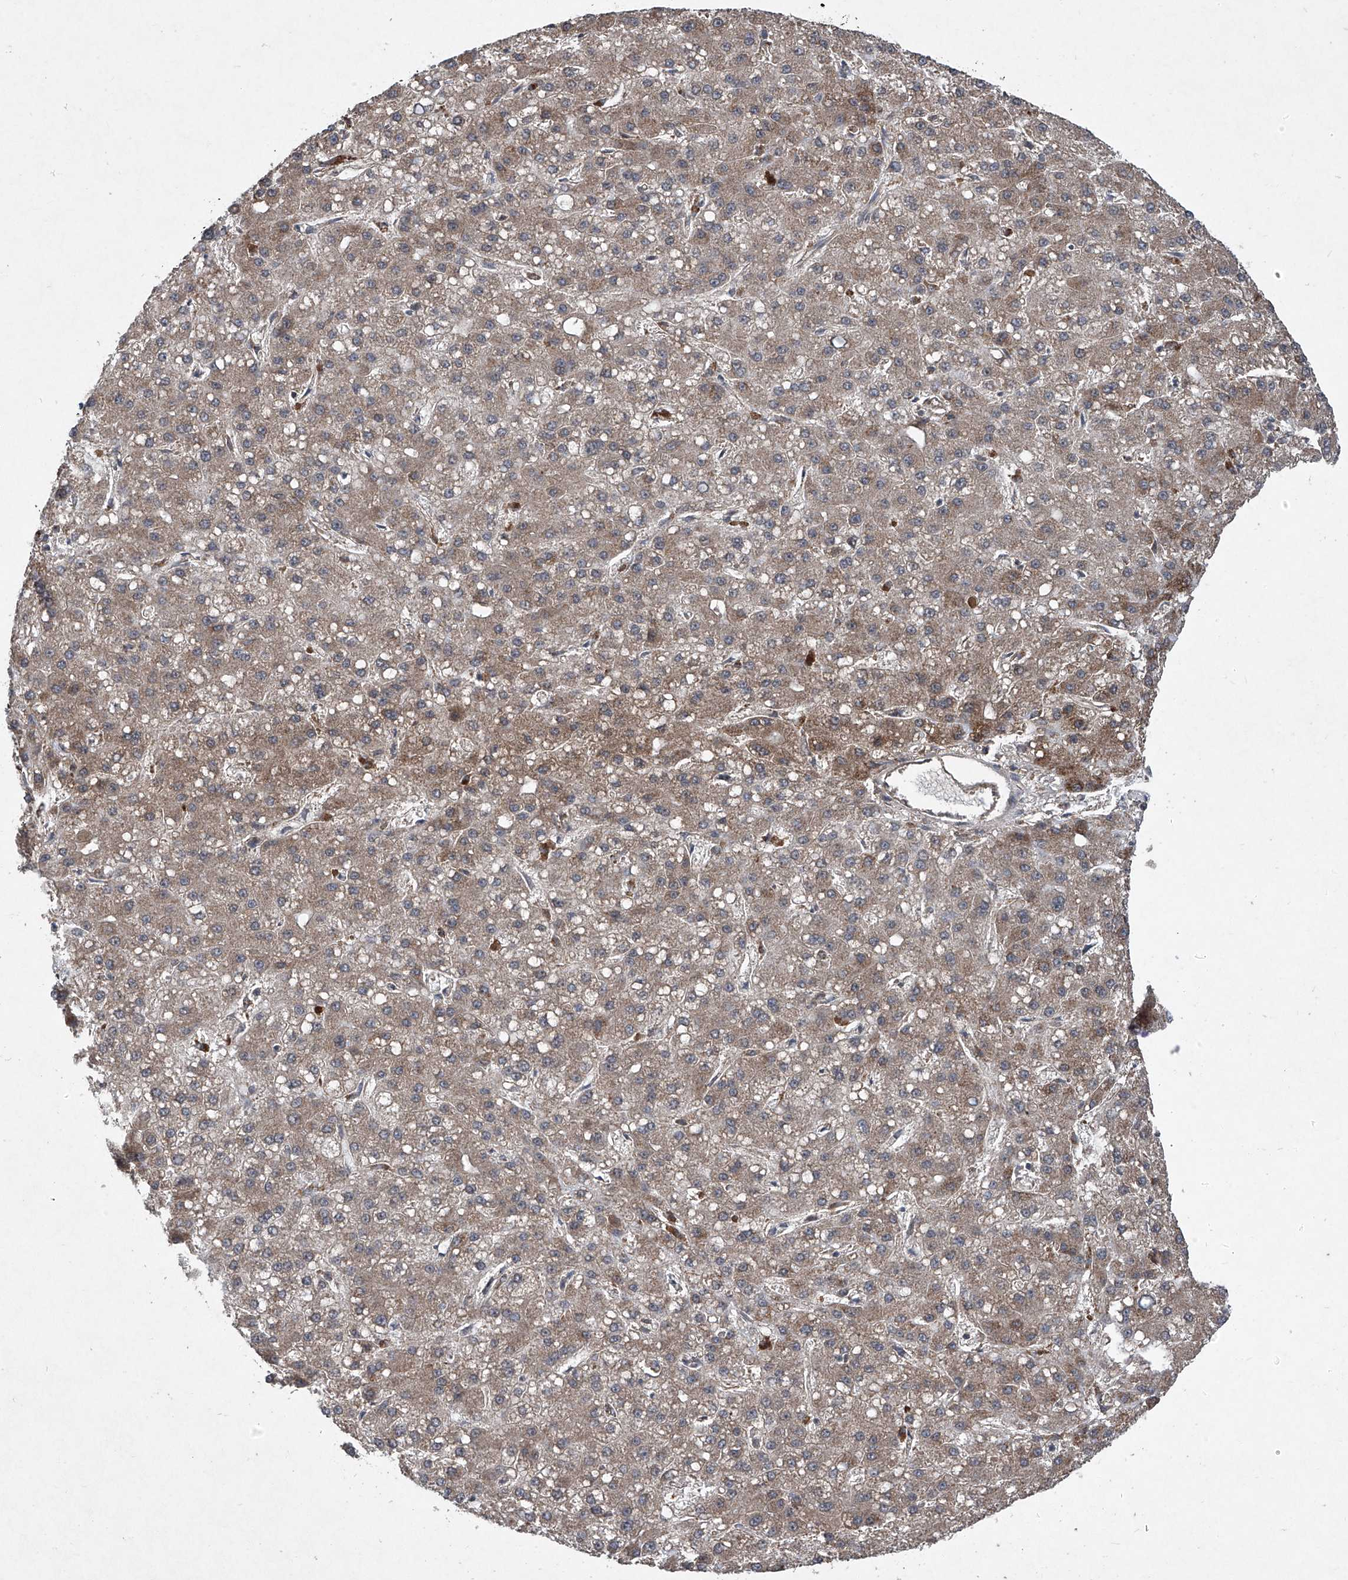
{"staining": {"intensity": "moderate", "quantity": ">75%", "location": "cytoplasmic/membranous"}, "tissue": "liver cancer", "cell_type": "Tumor cells", "image_type": "cancer", "snomed": [{"axis": "morphology", "description": "Carcinoma, Hepatocellular, NOS"}, {"axis": "topography", "description": "Liver"}], "caption": "Human liver hepatocellular carcinoma stained with a protein marker exhibits moderate staining in tumor cells.", "gene": "SUMF2", "patient": {"sex": "male", "age": 67}}